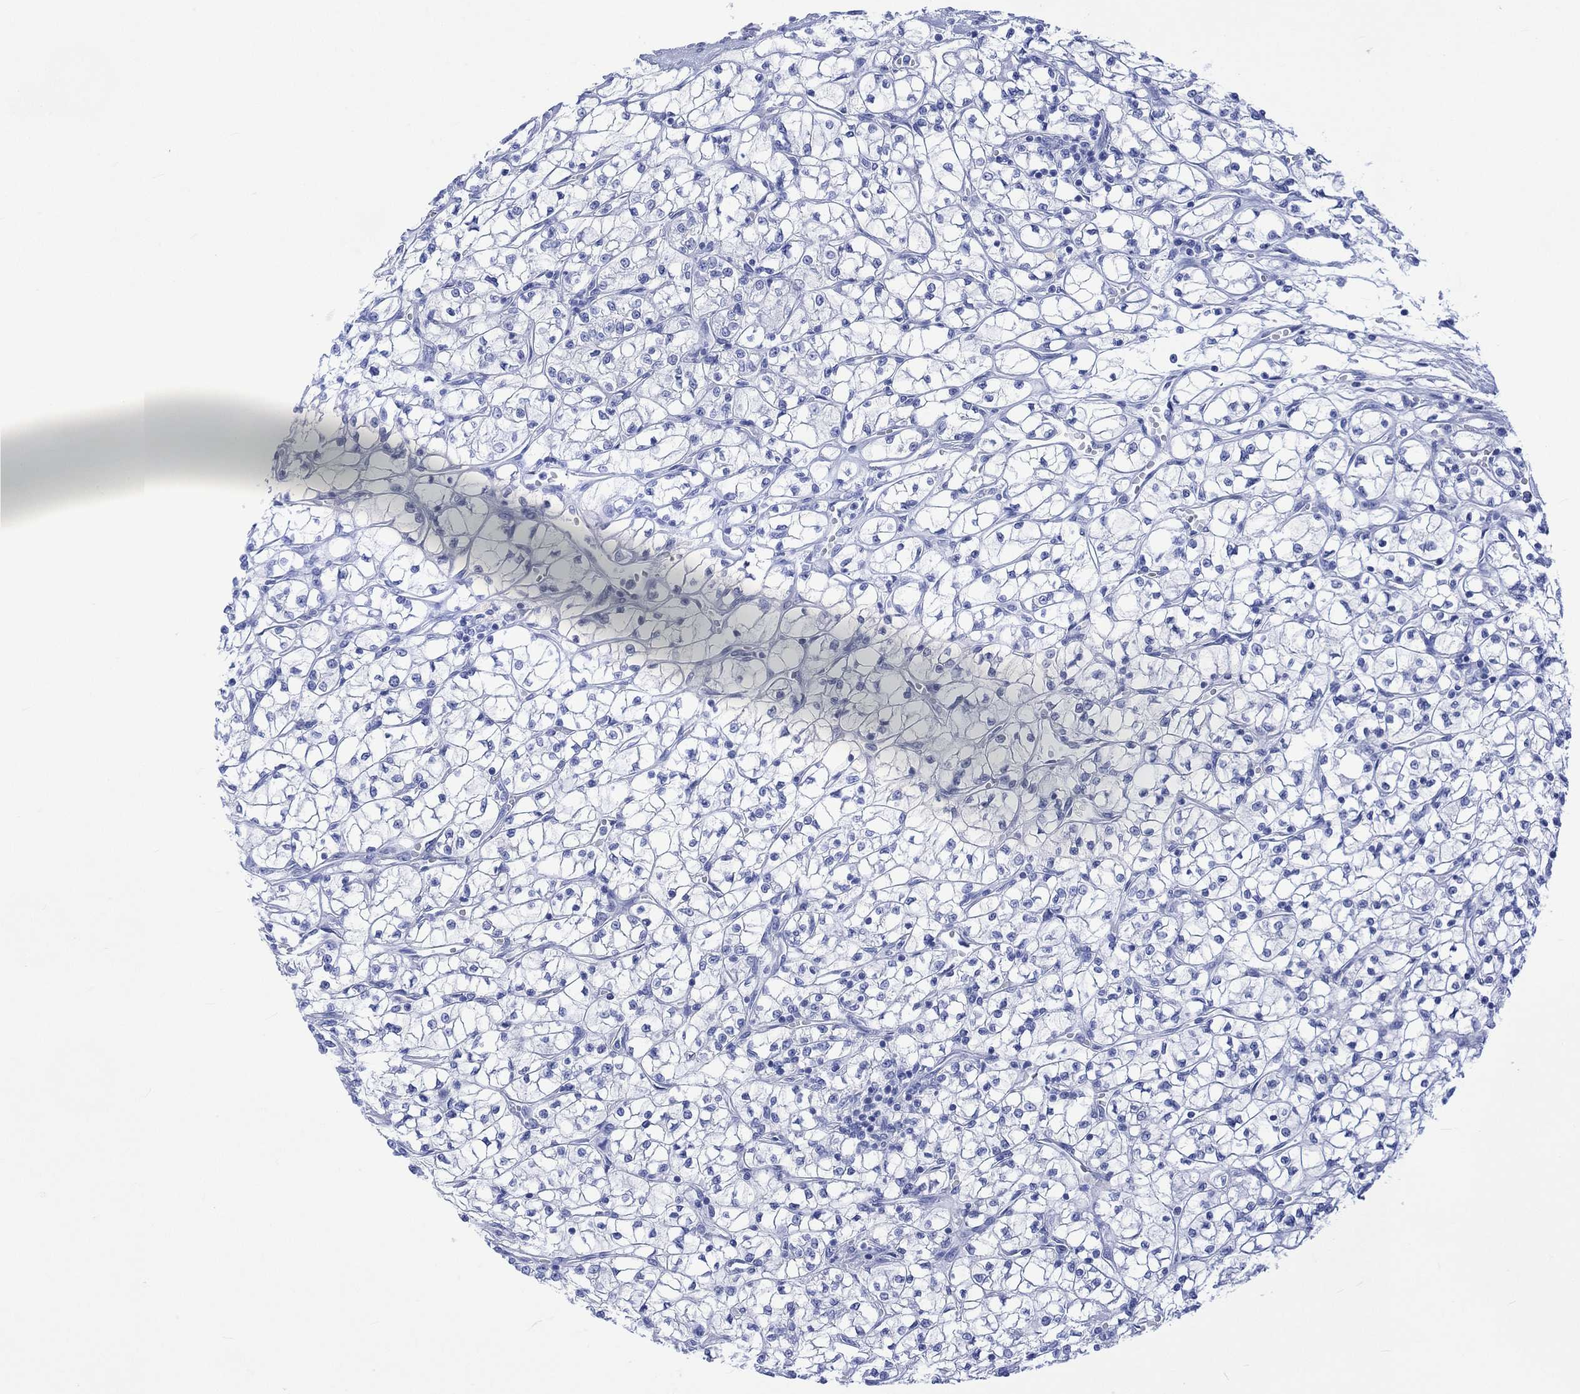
{"staining": {"intensity": "negative", "quantity": "none", "location": "none"}, "tissue": "renal cancer", "cell_type": "Tumor cells", "image_type": "cancer", "snomed": [{"axis": "morphology", "description": "Adenocarcinoma, NOS"}, {"axis": "topography", "description": "Kidney"}], "caption": "Immunohistochemistry photomicrograph of renal cancer stained for a protein (brown), which shows no expression in tumor cells. Brightfield microscopy of immunohistochemistry (IHC) stained with DAB (brown) and hematoxylin (blue), captured at high magnification.", "gene": "CELF4", "patient": {"sex": "female", "age": 64}}